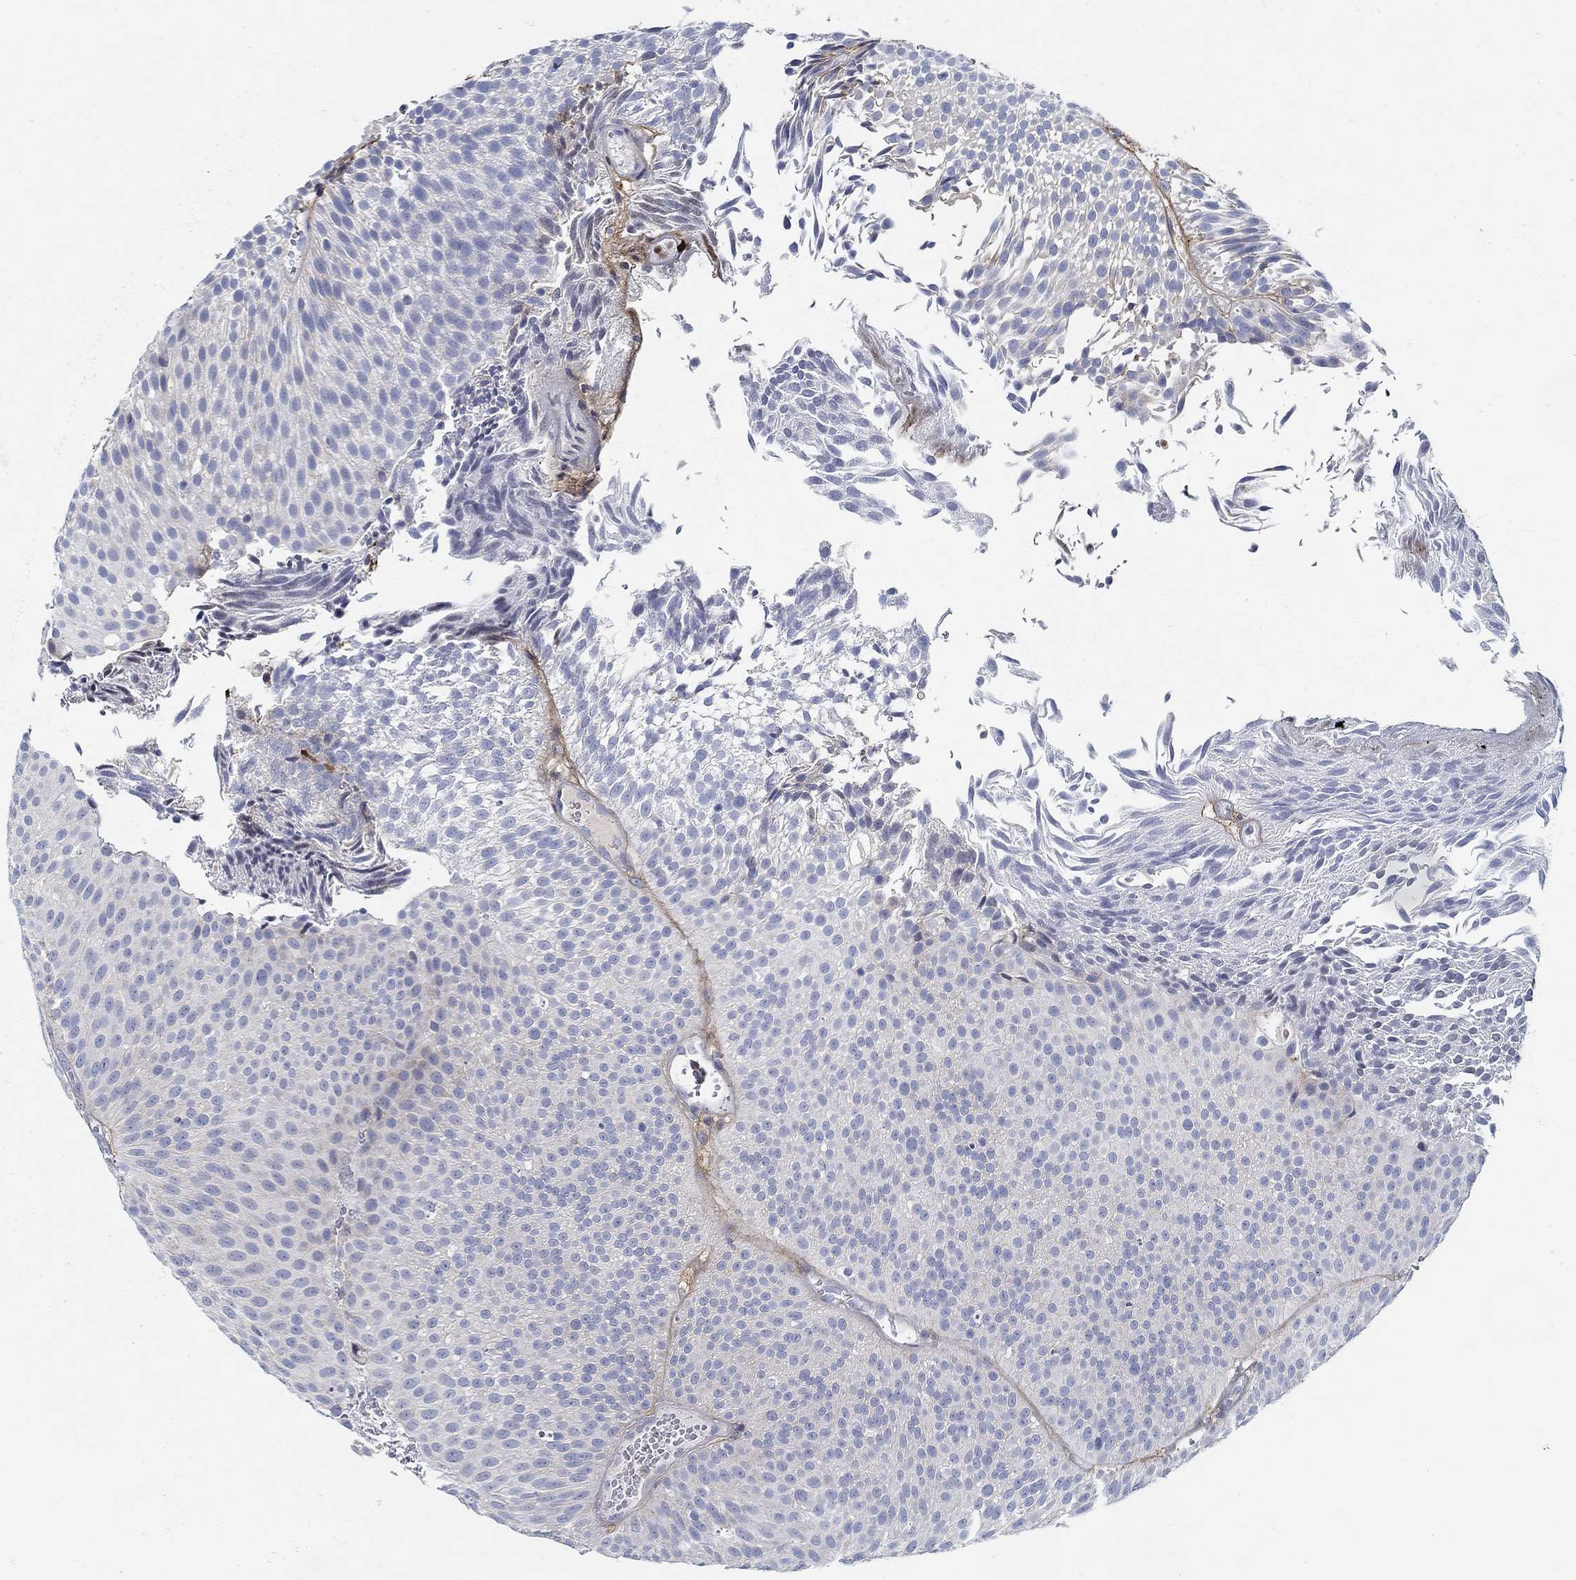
{"staining": {"intensity": "negative", "quantity": "none", "location": "none"}, "tissue": "urothelial cancer", "cell_type": "Tumor cells", "image_type": "cancer", "snomed": [{"axis": "morphology", "description": "Urothelial carcinoma, Low grade"}, {"axis": "topography", "description": "Urinary bladder"}], "caption": "This is an IHC micrograph of human urothelial cancer. There is no staining in tumor cells.", "gene": "TGFBI", "patient": {"sex": "male", "age": 65}}